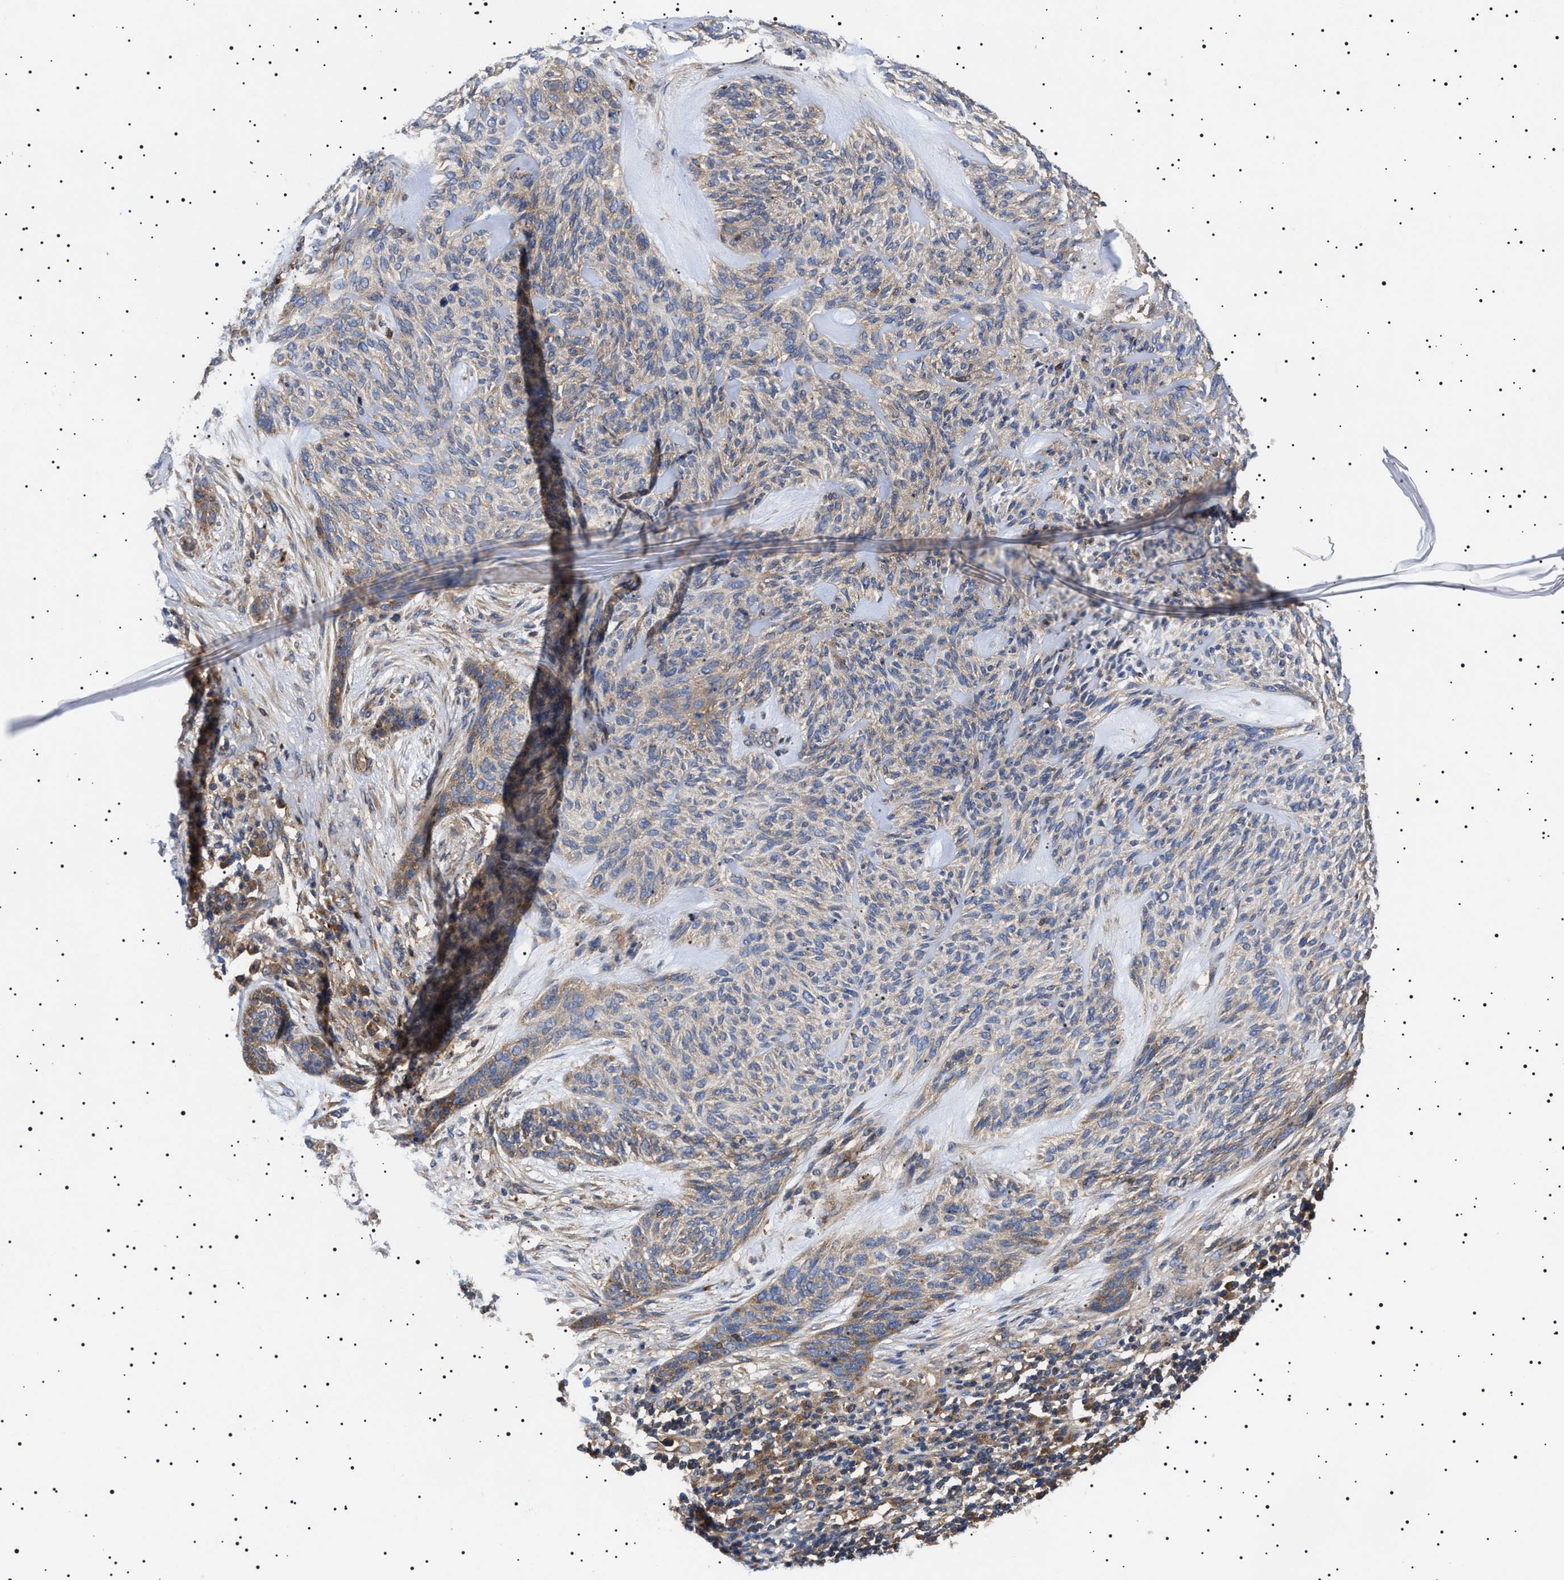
{"staining": {"intensity": "moderate", "quantity": "<25%", "location": "cytoplasmic/membranous"}, "tissue": "skin cancer", "cell_type": "Tumor cells", "image_type": "cancer", "snomed": [{"axis": "morphology", "description": "Basal cell carcinoma"}, {"axis": "topography", "description": "Skin"}], "caption": "A micrograph showing moderate cytoplasmic/membranous expression in about <25% of tumor cells in skin basal cell carcinoma, as visualized by brown immunohistochemical staining.", "gene": "TPP2", "patient": {"sex": "male", "age": 55}}